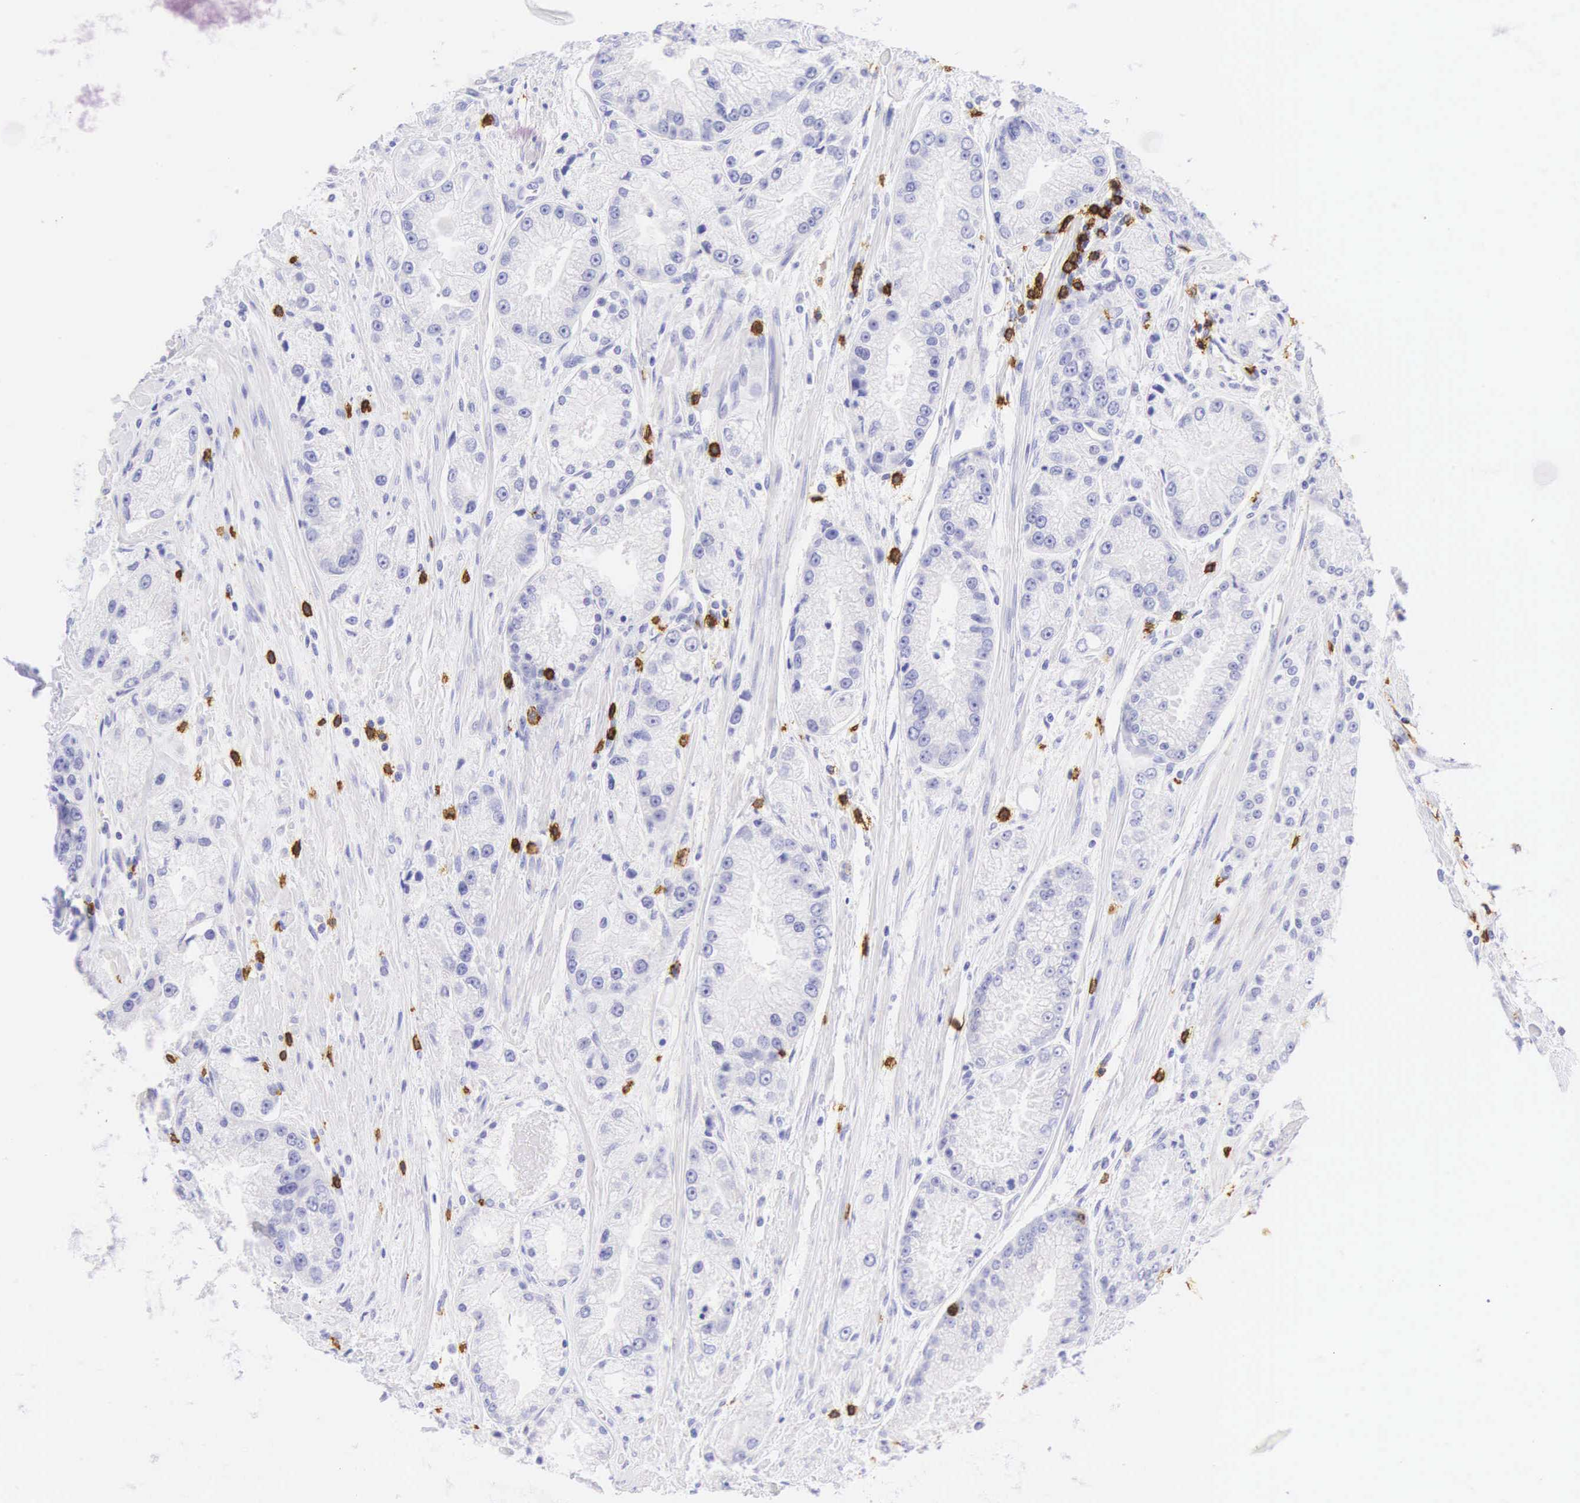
{"staining": {"intensity": "negative", "quantity": "none", "location": "none"}, "tissue": "prostate cancer", "cell_type": "Tumor cells", "image_type": "cancer", "snomed": [{"axis": "morphology", "description": "Adenocarcinoma, Medium grade"}, {"axis": "topography", "description": "Prostate"}], "caption": "Immunohistochemical staining of prostate cancer demonstrates no significant staining in tumor cells.", "gene": "CD8A", "patient": {"sex": "male", "age": 72}}